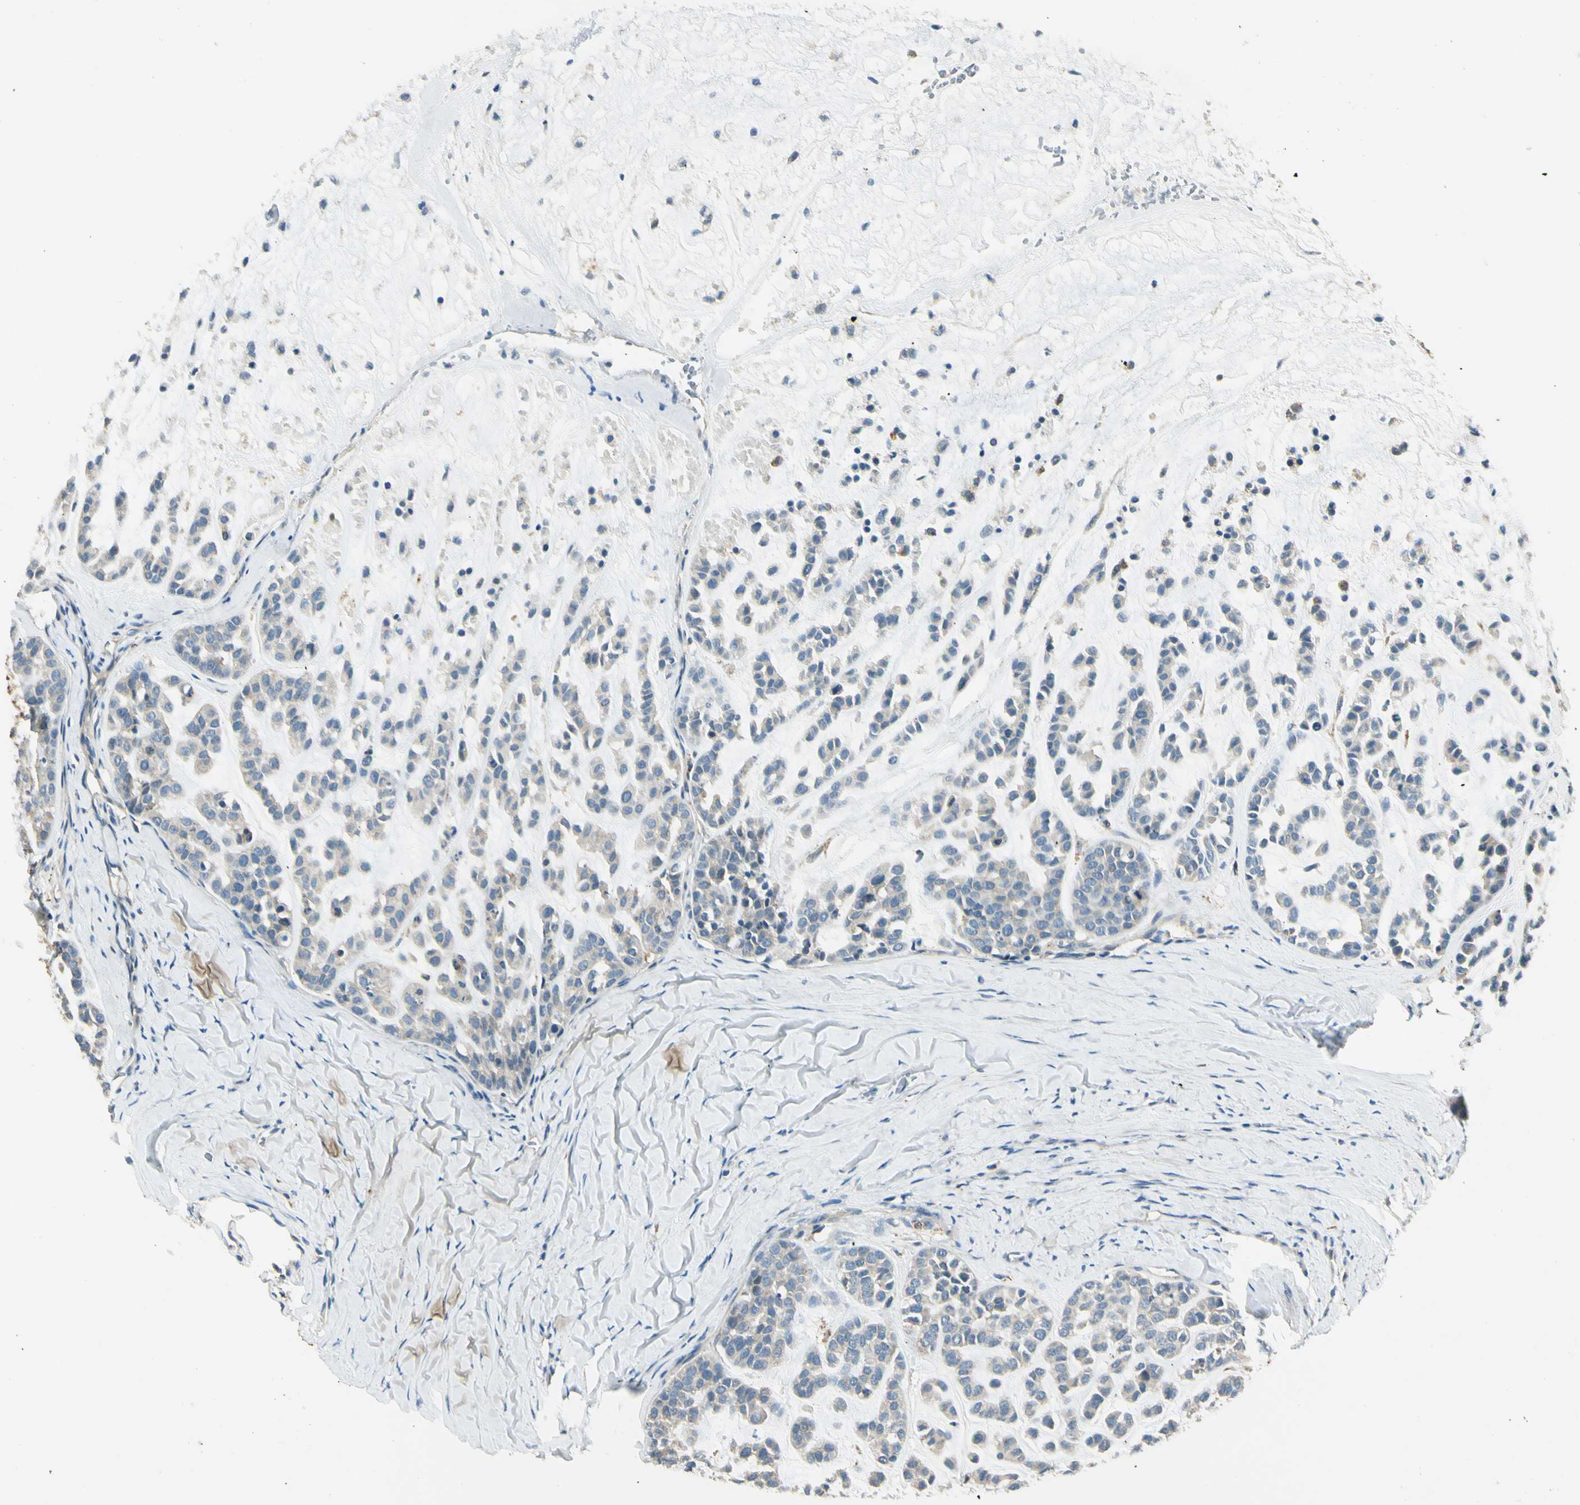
{"staining": {"intensity": "negative", "quantity": "none", "location": "none"}, "tissue": "head and neck cancer", "cell_type": "Tumor cells", "image_type": "cancer", "snomed": [{"axis": "morphology", "description": "Adenocarcinoma, NOS"}, {"axis": "morphology", "description": "Adenoma, NOS"}, {"axis": "topography", "description": "Head-Neck"}], "caption": "This is an immunohistochemistry image of head and neck cancer (adenoma). There is no positivity in tumor cells.", "gene": "LAMA3", "patient": {"sex": "female", "age": 55}}